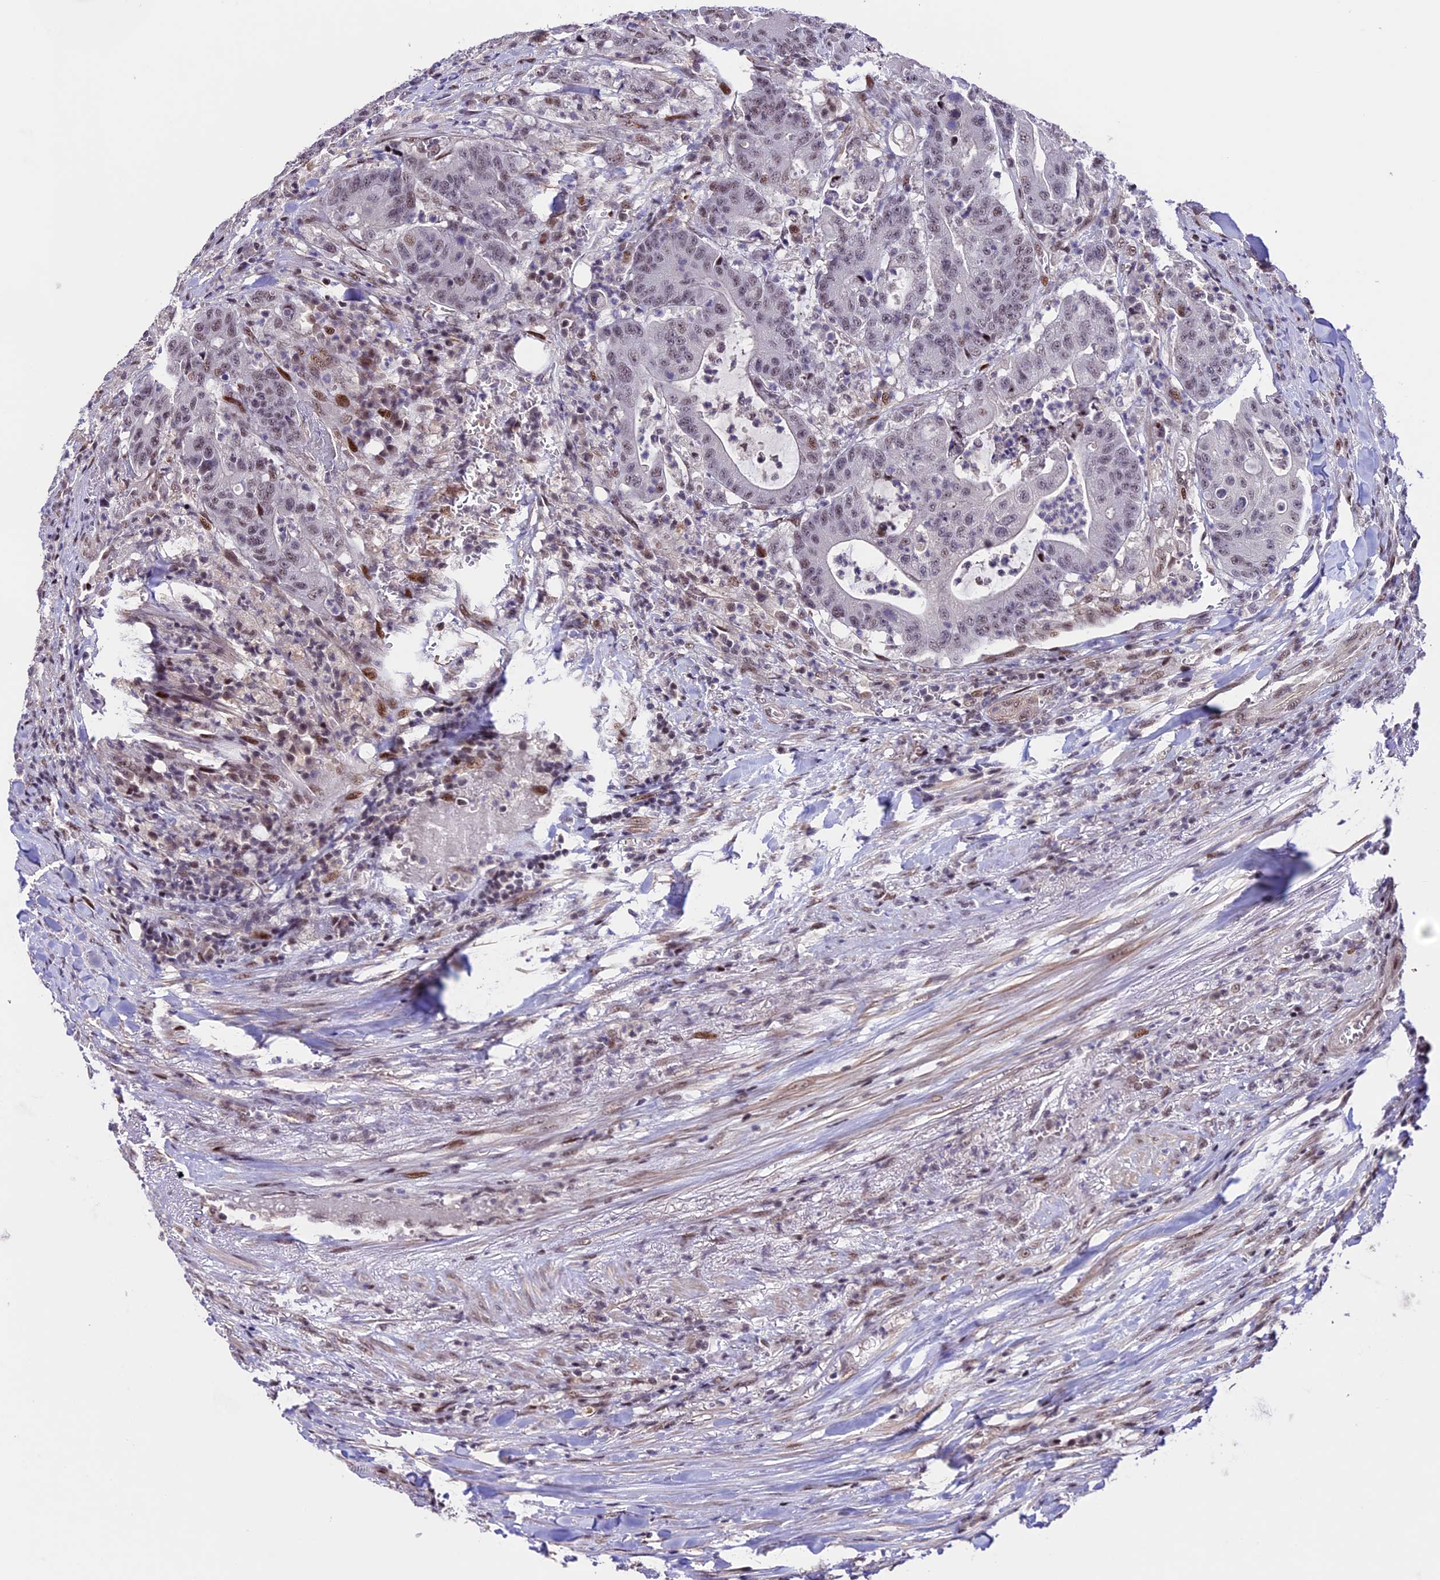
{"staining": {"intensity": "weak", "quantity": "<25%", "location": "nuclear"}, "tissue": "colorectal cancer", "cell_type": "Tumor cells", "image_type": "cancer", "snomed": [{"axis": "morphology", "description": "Adenocarcinoma, NOS"}, {"axis": "topography", "description": "Colon"}], "caption": "This is a histopathology image of IHC staining of colorectal cancer, which shows no staining in tumor cells.", "gene": "TCP11L2", "patient": {"sex": "female", "age": 84}}